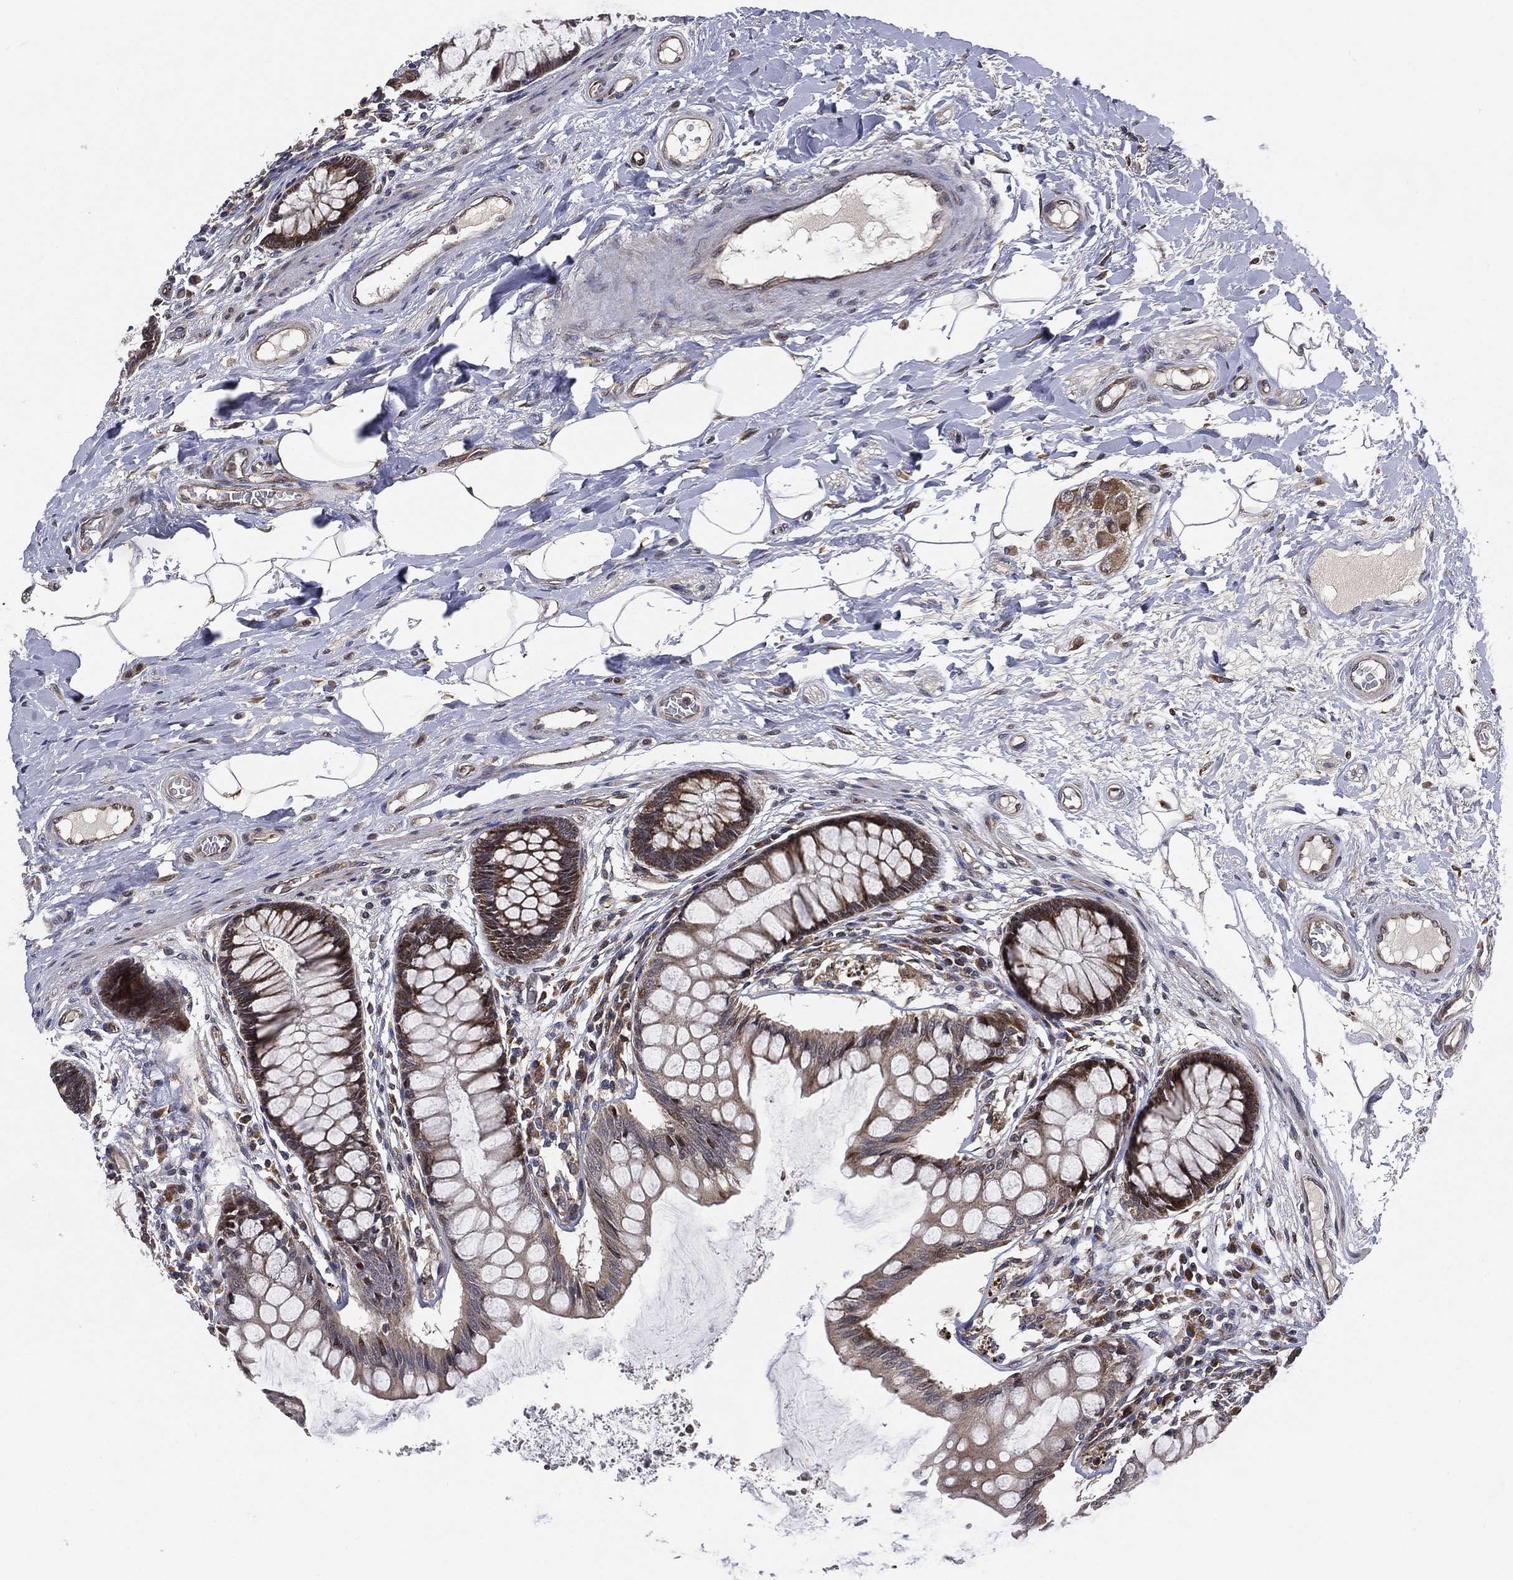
{"staining": {"intensity": "weak", "quantity": "<25%", "location": "cytoplasmic/membranous"}, "tissue": "colon", "cell_type": "Endothelial cells", "image_type": "normal", "snomed": [{"axis": "morphology", "description": "Normal tissue, NOS"}, {"axis": "topography", "description": "Colon"}], "caption": "Immunohistochemistry (IHC) of unremarkable human colon displays no positivity in endothelial cells. Nuclei are stained in blue.", "gene": "RAB11FIP4", "patient": {"sex": "female", "age": 65}}